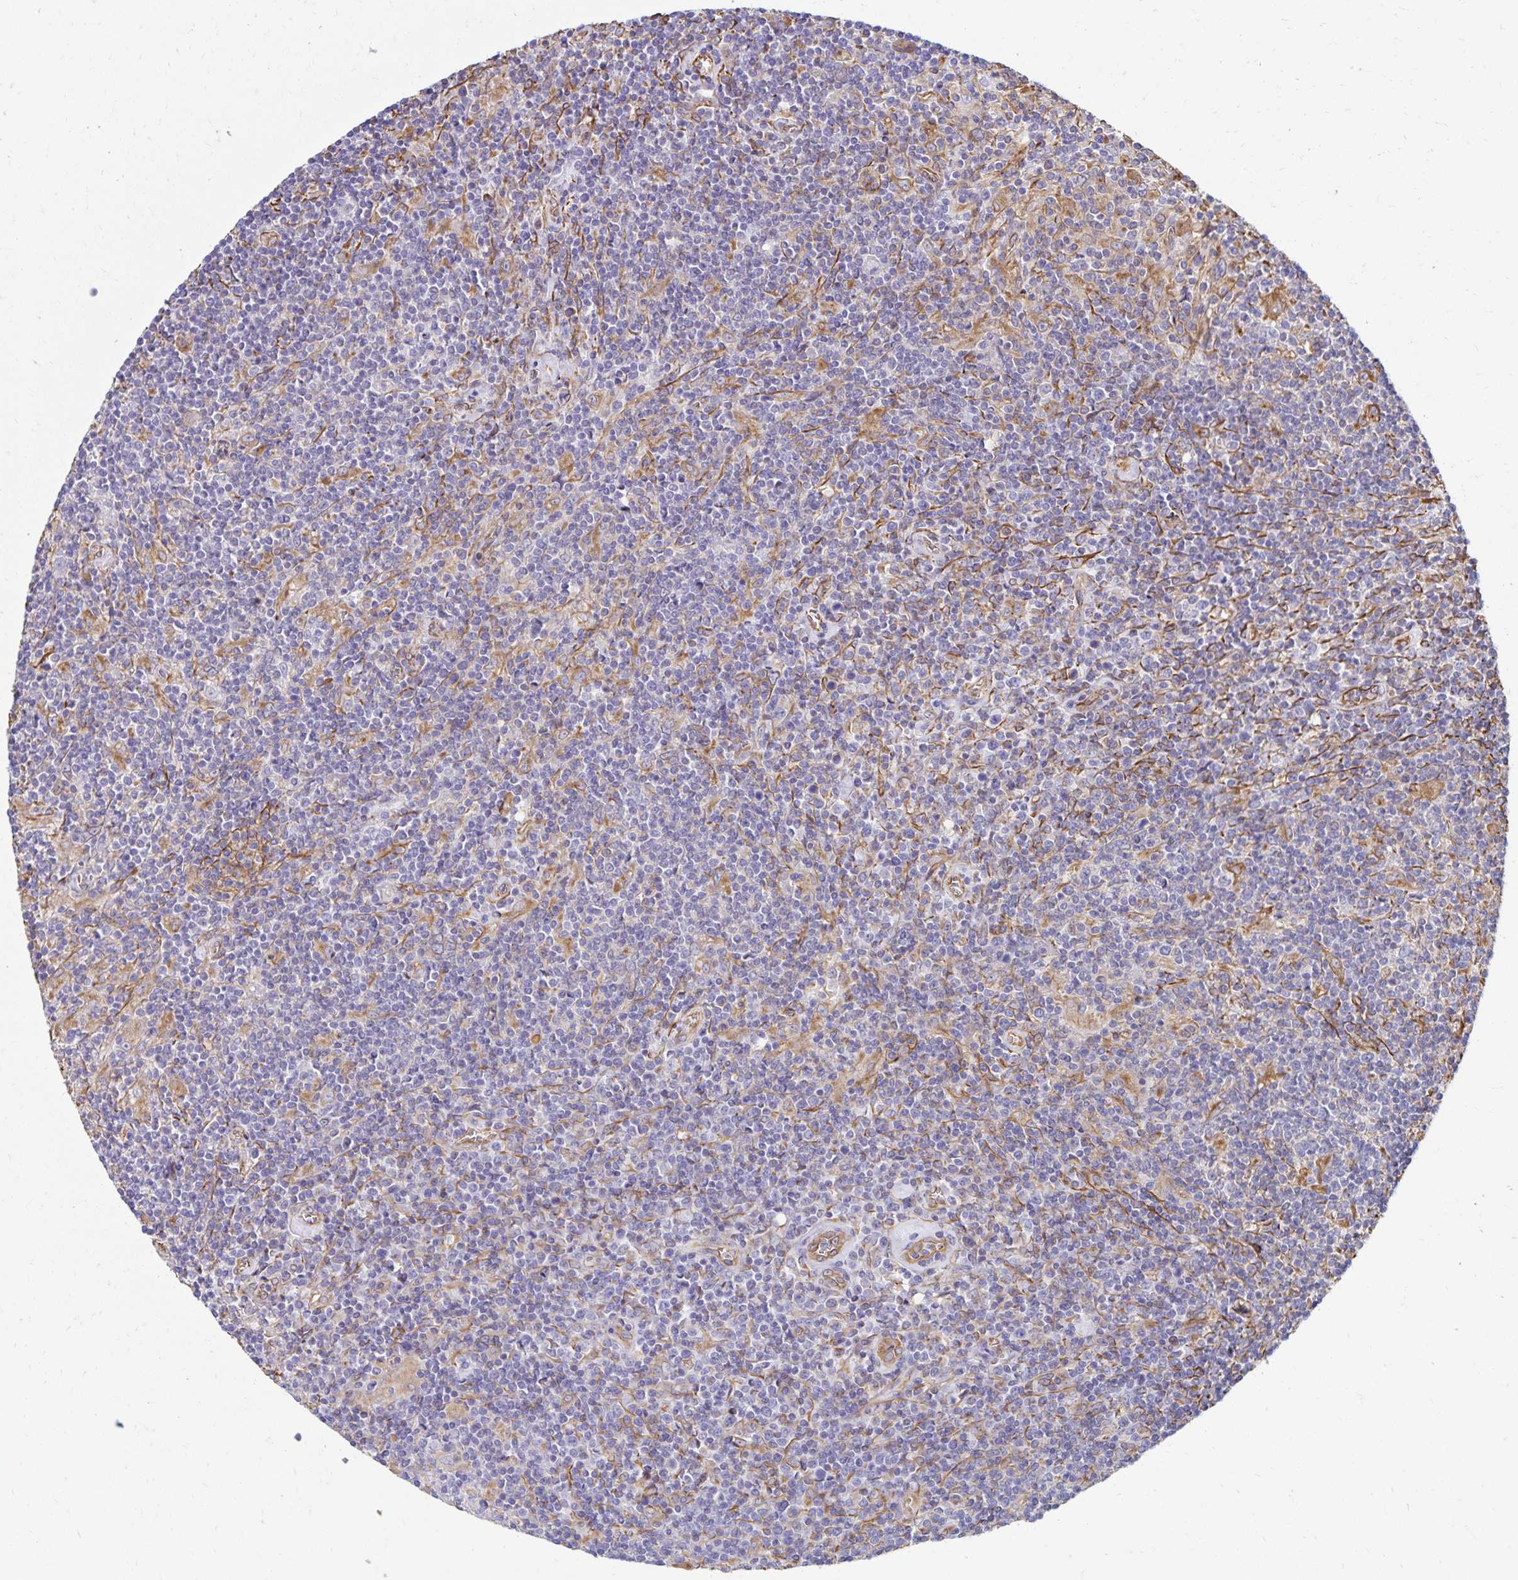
{"staining": {"intensity": "weak", "quantity": "<25%", "location": "cytoplasmic/membranous"}, "tissue": "lymphoma", "cell_type": "Tumor cells", "image_type": "cancer", "snomed": [{"axis": "morphology", "description": "Hodgkin's disease, NOS"}, {"axis": "topography", "description": "Lymph node"}], "caption": "A photomicrograph of Hodgkin's disease stained for a protein demonstrates no brown staining in tumor cells.", "gene": "TRPV6", "patient": {"sex": "male", "age": 40}}